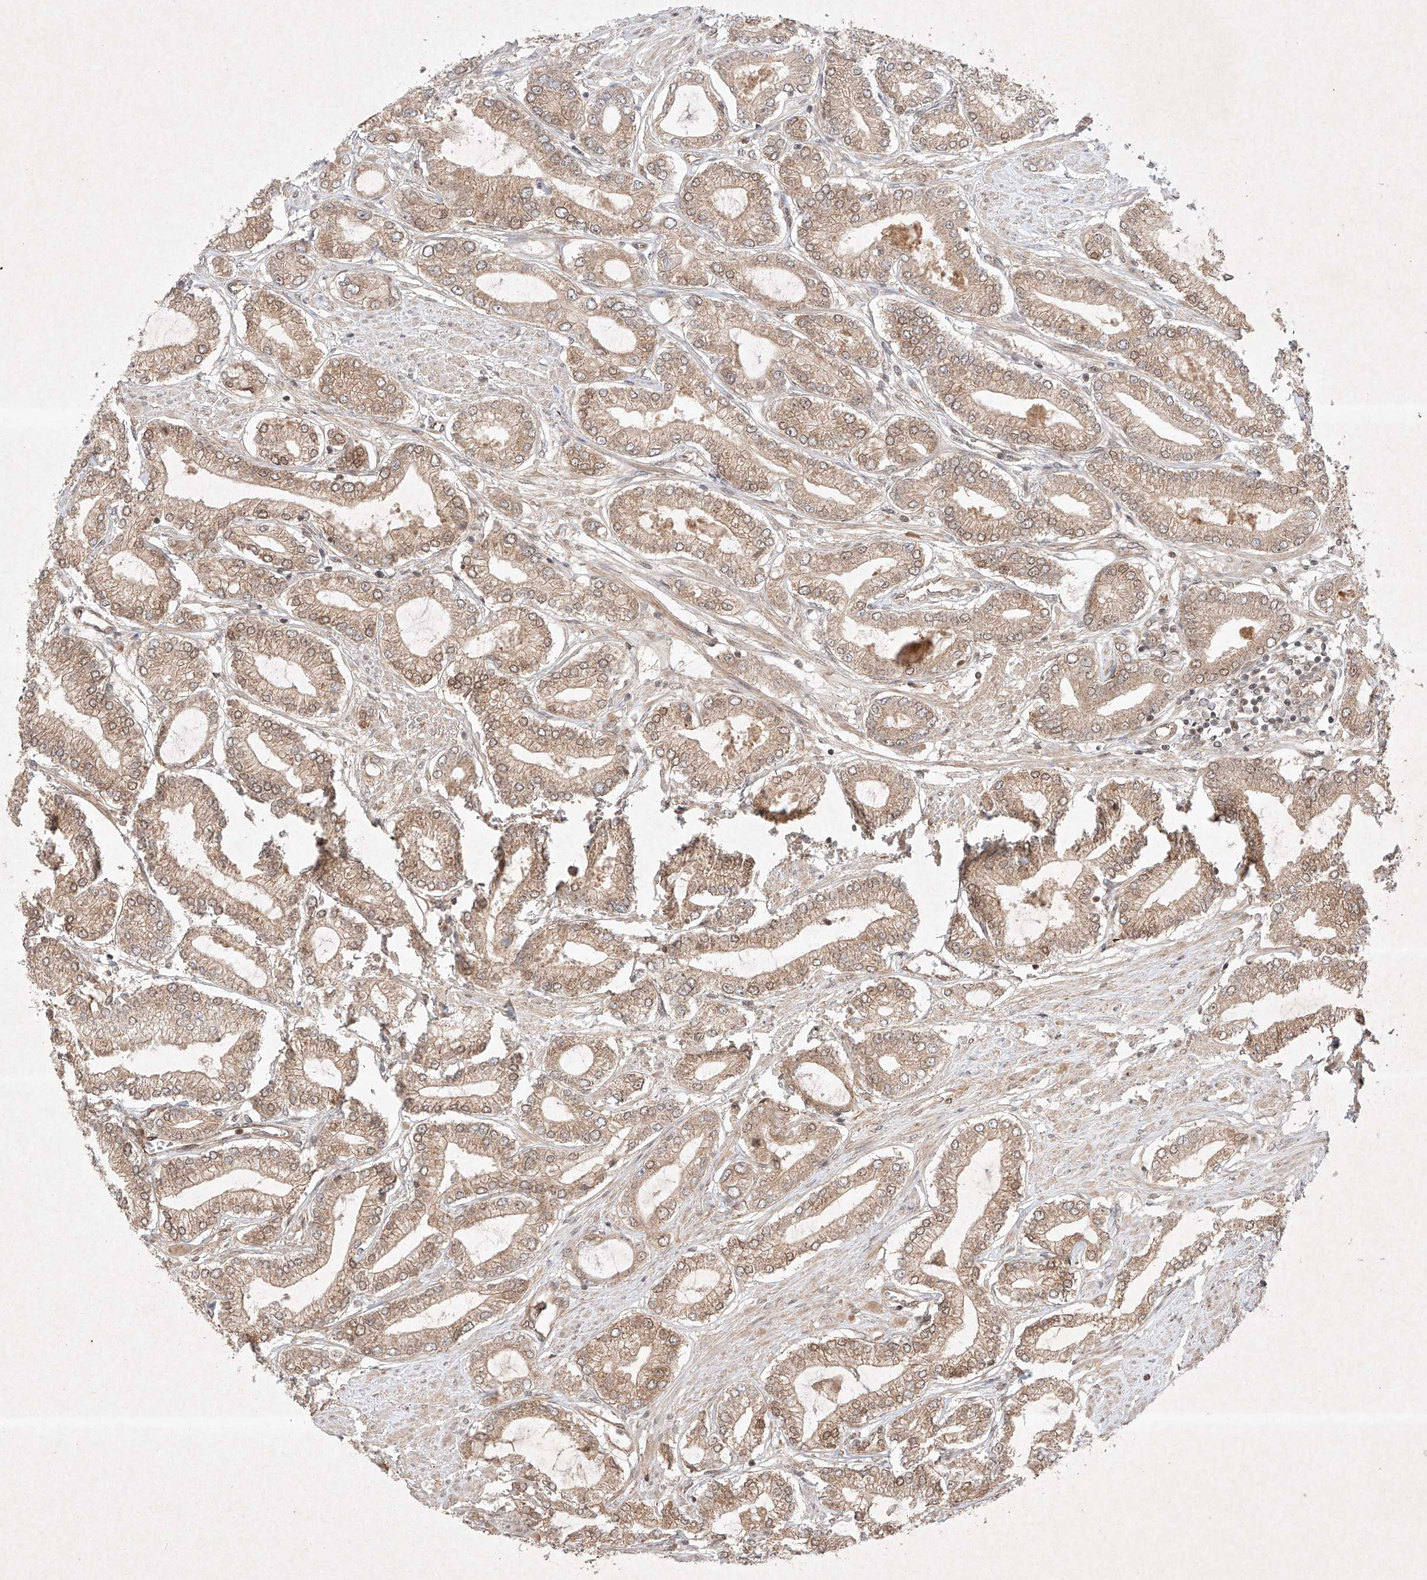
{"staining": {"intensity": "moderate", "quantity": "25%-75%", "location": "cytoplasmic/membranous,nuclear"}, "tissue": "prostate cancer", "cell_type": "Tumor cells", "image_type": "cancer", "snomed": [{"axis": "morphology", "description": "Adenocarcinoma, Low grade"}, {"axis": "topography", "description": "Prostate"}], "caption": "Moderate cytoplasmic/membranous and nuclear protein expression is identified in approximately 25%-75% of tumor cells in prostate cancer (low-grade adenocarcinoma).", "gene": "RNF31", "patient": {"sex": "male", "age": 63}}